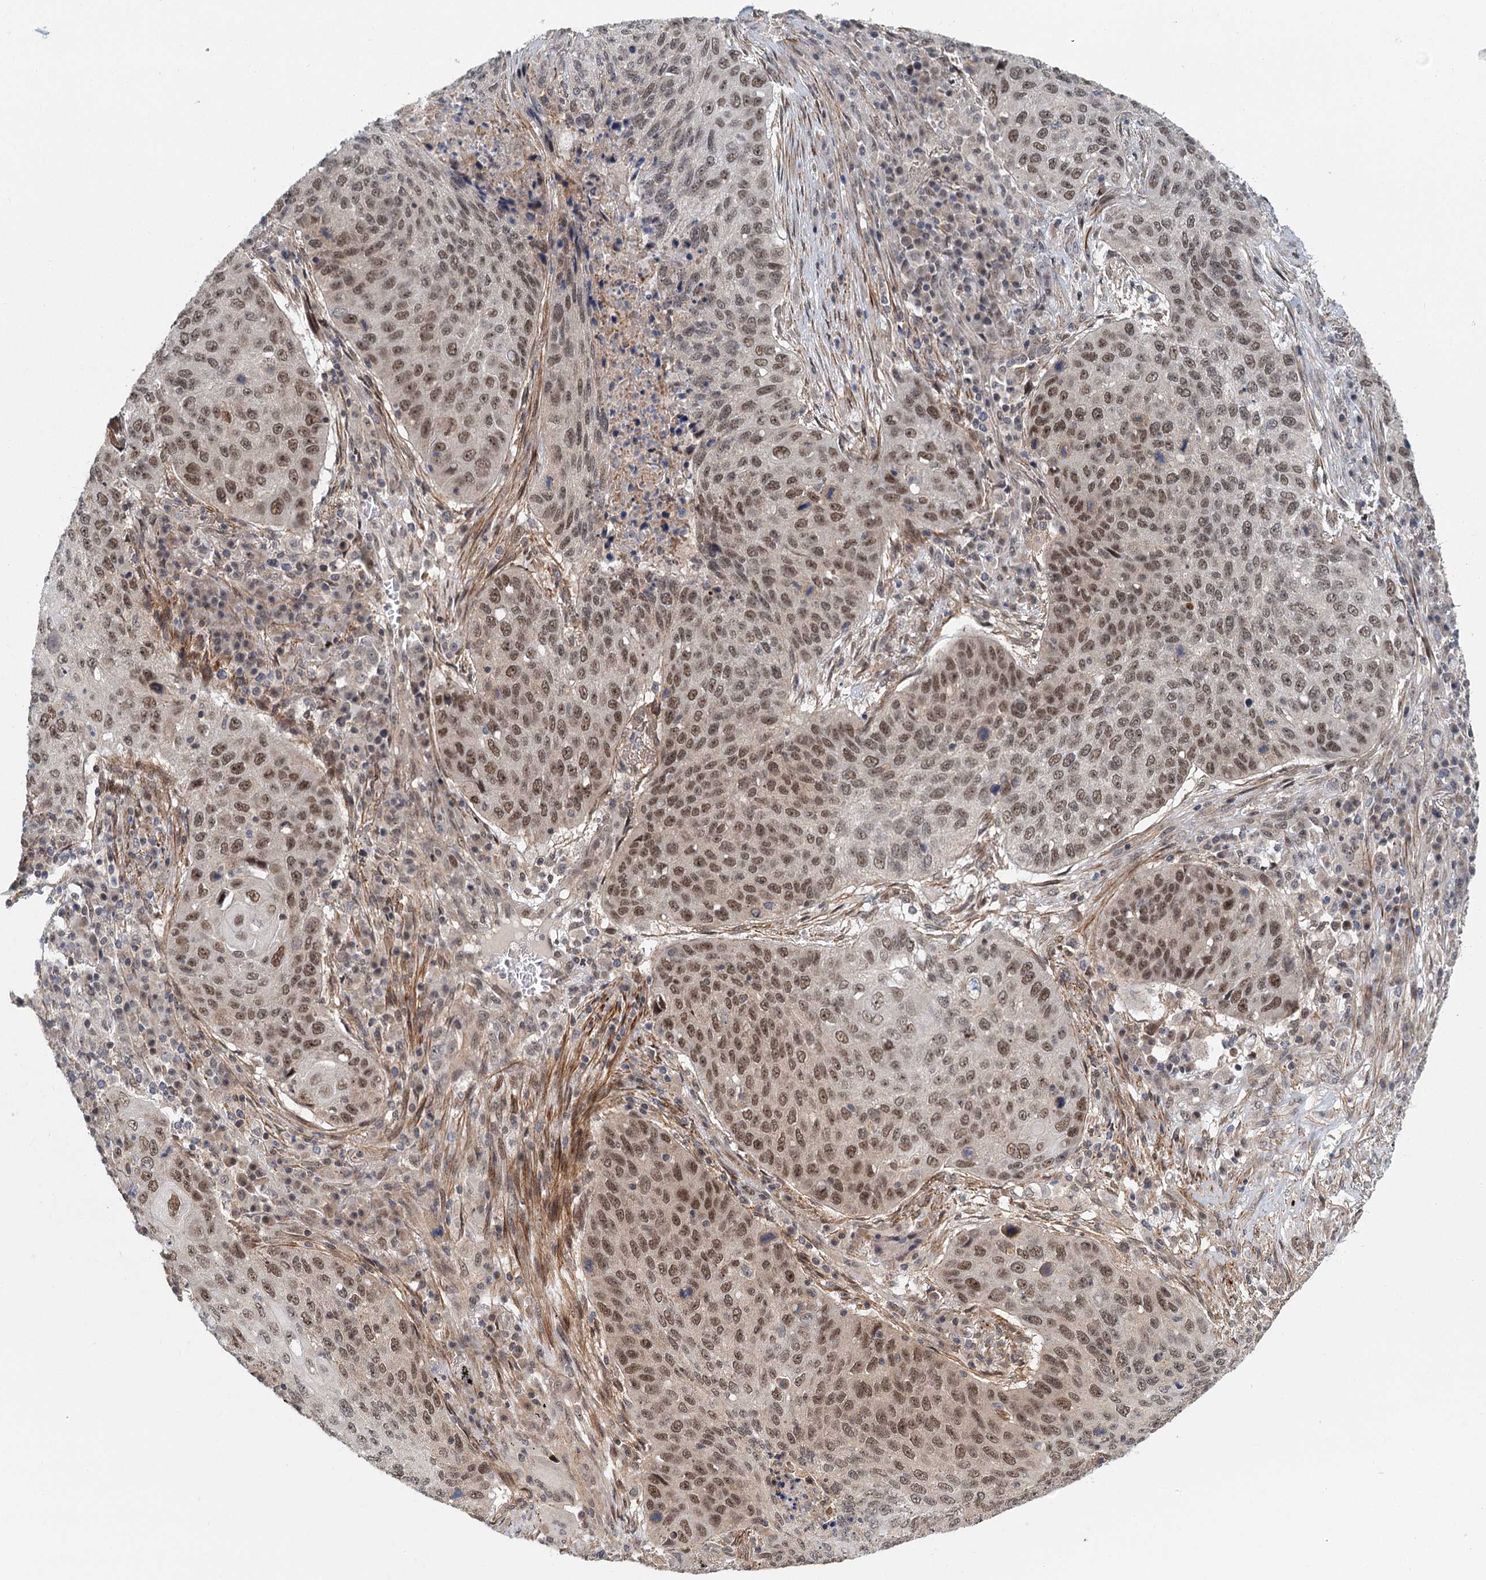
{"staining": {"intensity": "moderate", "quantity": ">75%", "location": "nuclear"}, "tissue": "lung cancer", "cell_type": "Tumor cells", "image_type": "cancer", "snomed": [{"axis": "morphology", "description": "Squamous cell carcinoma, NOS"}, {"axis": "topography", "description": "Lung"}], "caption": "Immunohistochemistry (DAB (3,3'-diaminobenzidine)) staining of human lung cancer exhibits moderate nuclear protein expression in approximately >75% of tumor cells.", "gene": "TAS2R42", "patient": {"sex": "female", "age": 63}}